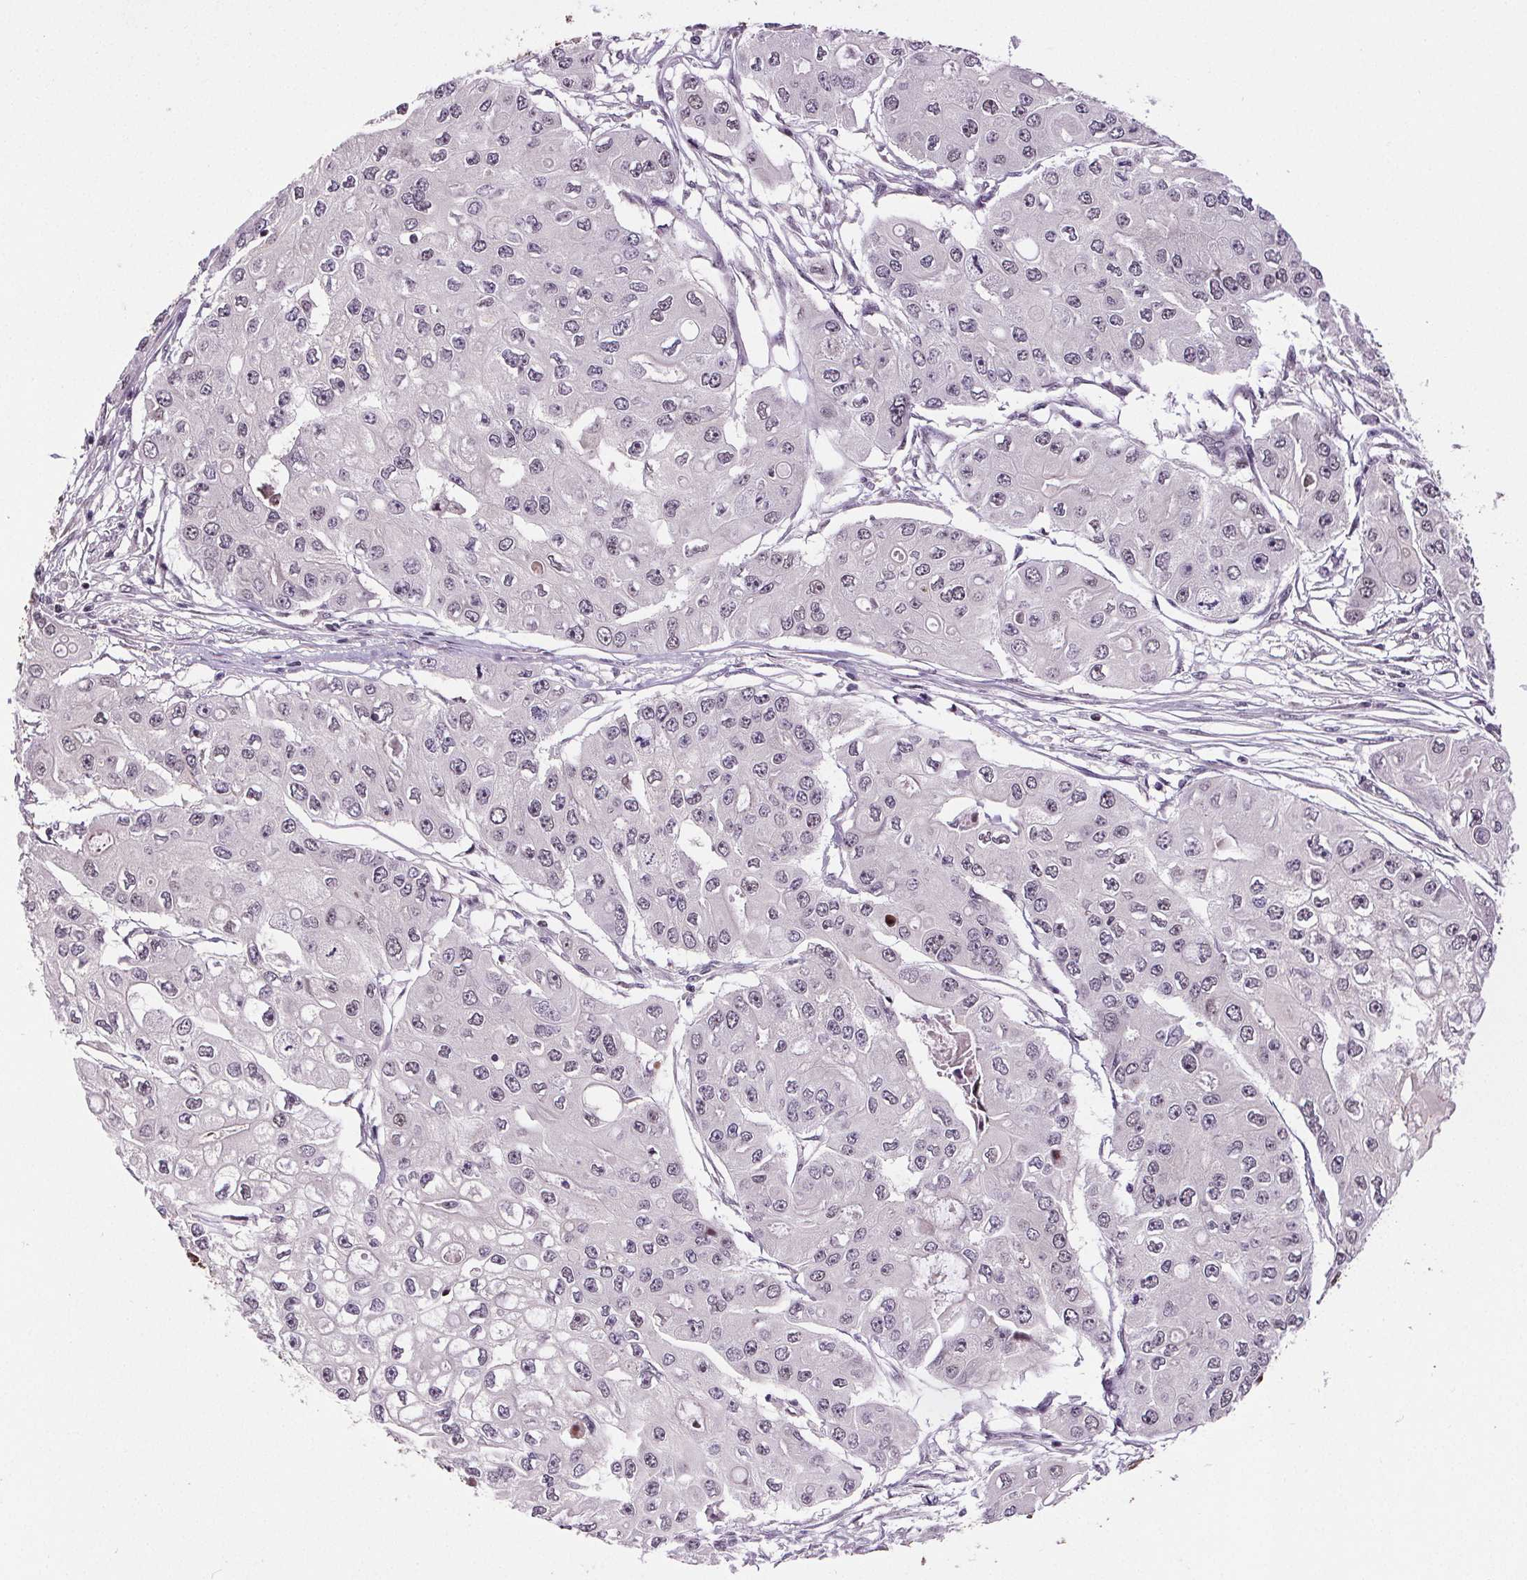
{"staining": {"intensity": "negative", "quantity": "none", "location": "none"}, "tissue": "ovarian cancer", "cell_type": "Tumor cells", "image_type": "cancer", "snomed": [{"axis": "morphology", "description": "Cystadenocarcinoma, serous, NOS"}, {"axis": "topography", "description": "Ovary"}], "caption": "Human ovarian cancer stained for a protein using immunohistochemistry (IHC) reveals no staining in tumor cells.", "gene": "SUCLA2", "patient": {"sex": "female", "age": 56}}